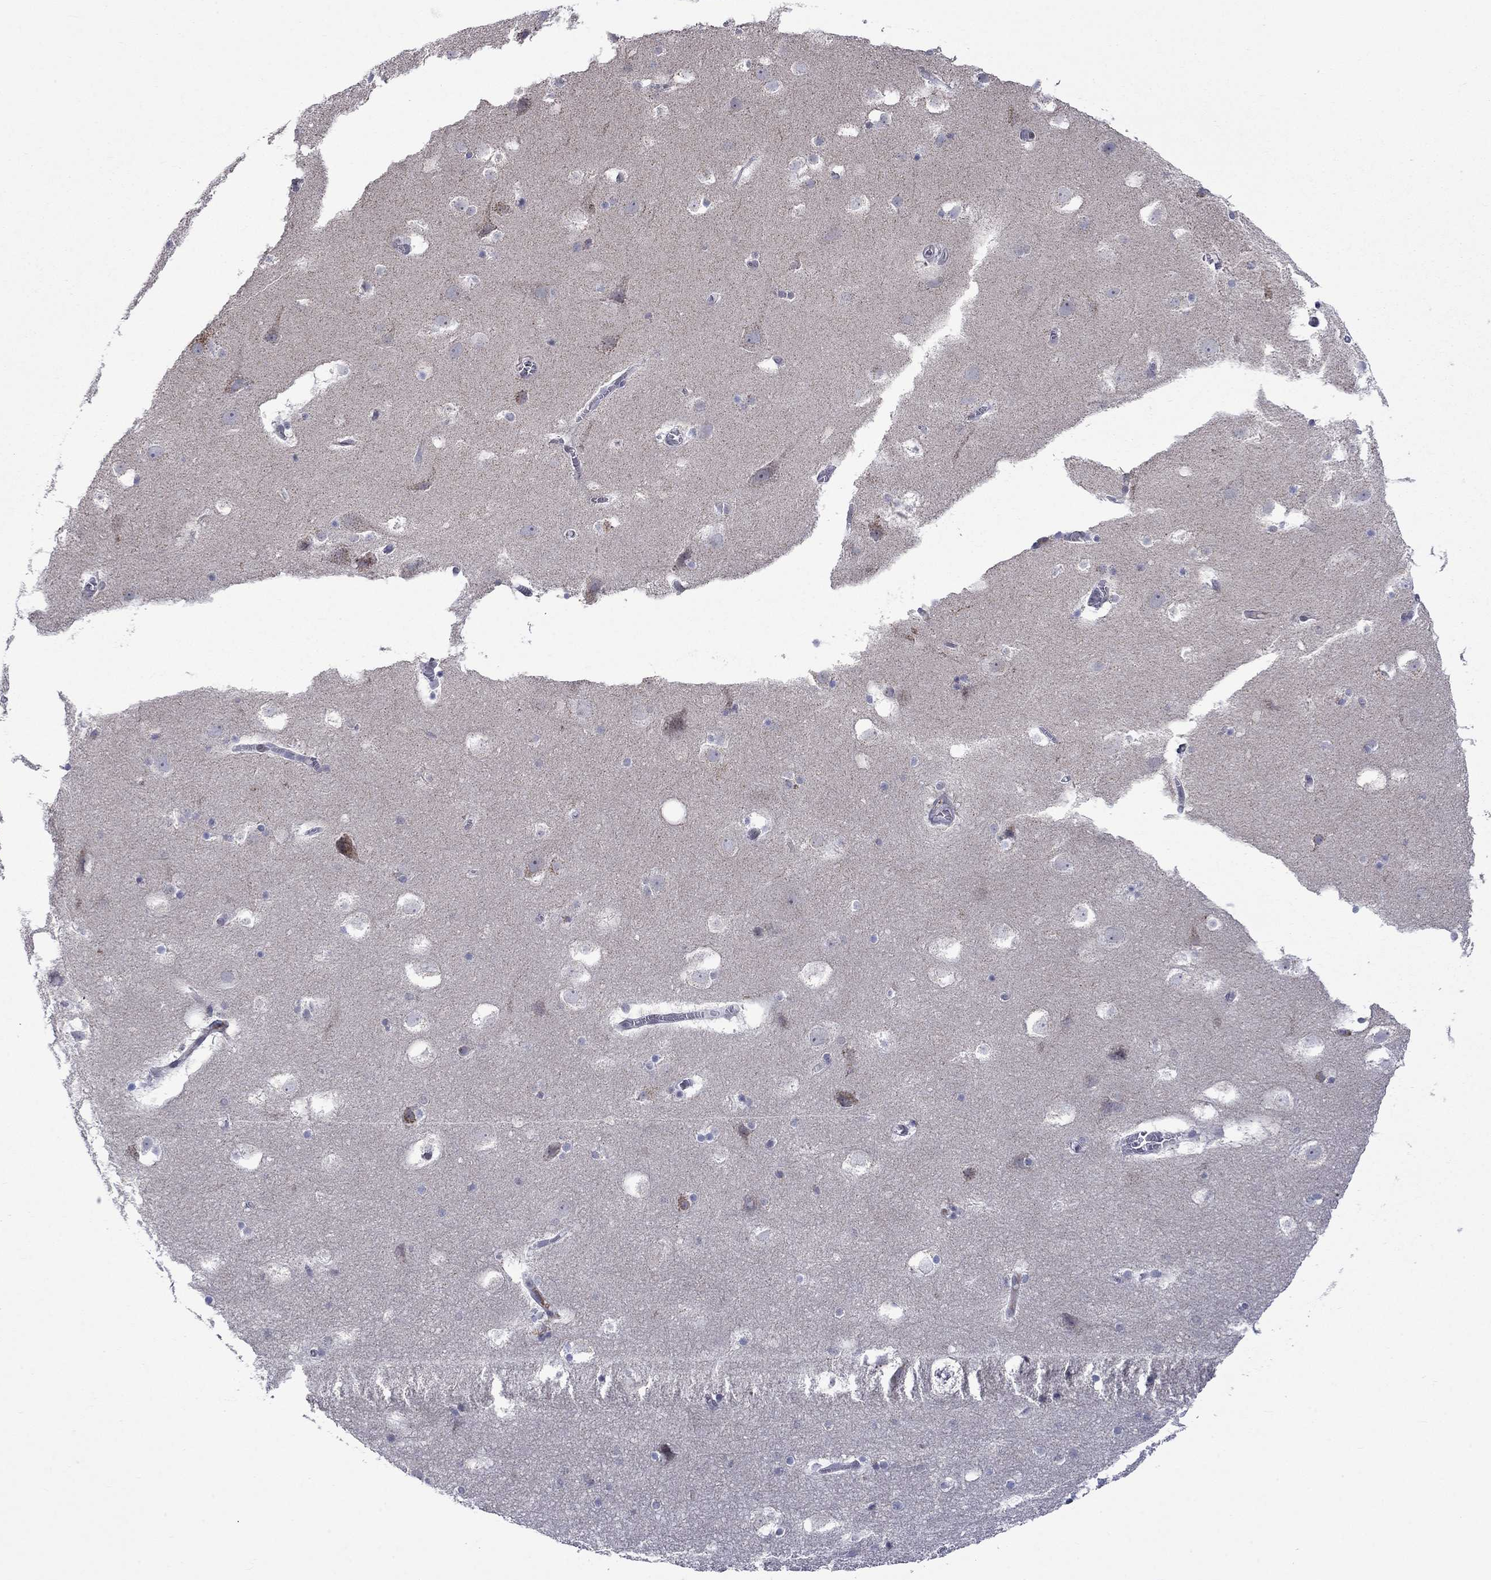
{"staining": {"intensity": "negative", "quantity": "none", "location": "none"}, "tissue": "hippocampus", "cell_type": "Glial cells", "image_type": "normal", "snomed": [{"axis": "morphology", "description": "Normal tissue, NOS"}, {"axis": "topography", "description": "Hippocampus"}], "caption": "DAB (3,3'-diaminobenzidine) immunohistochemical staining of unremarkable hippocampus displays no significant staining in glial cells.", "gene": "KCNJ16", "patient": {"sex": "male", "age": 45}}